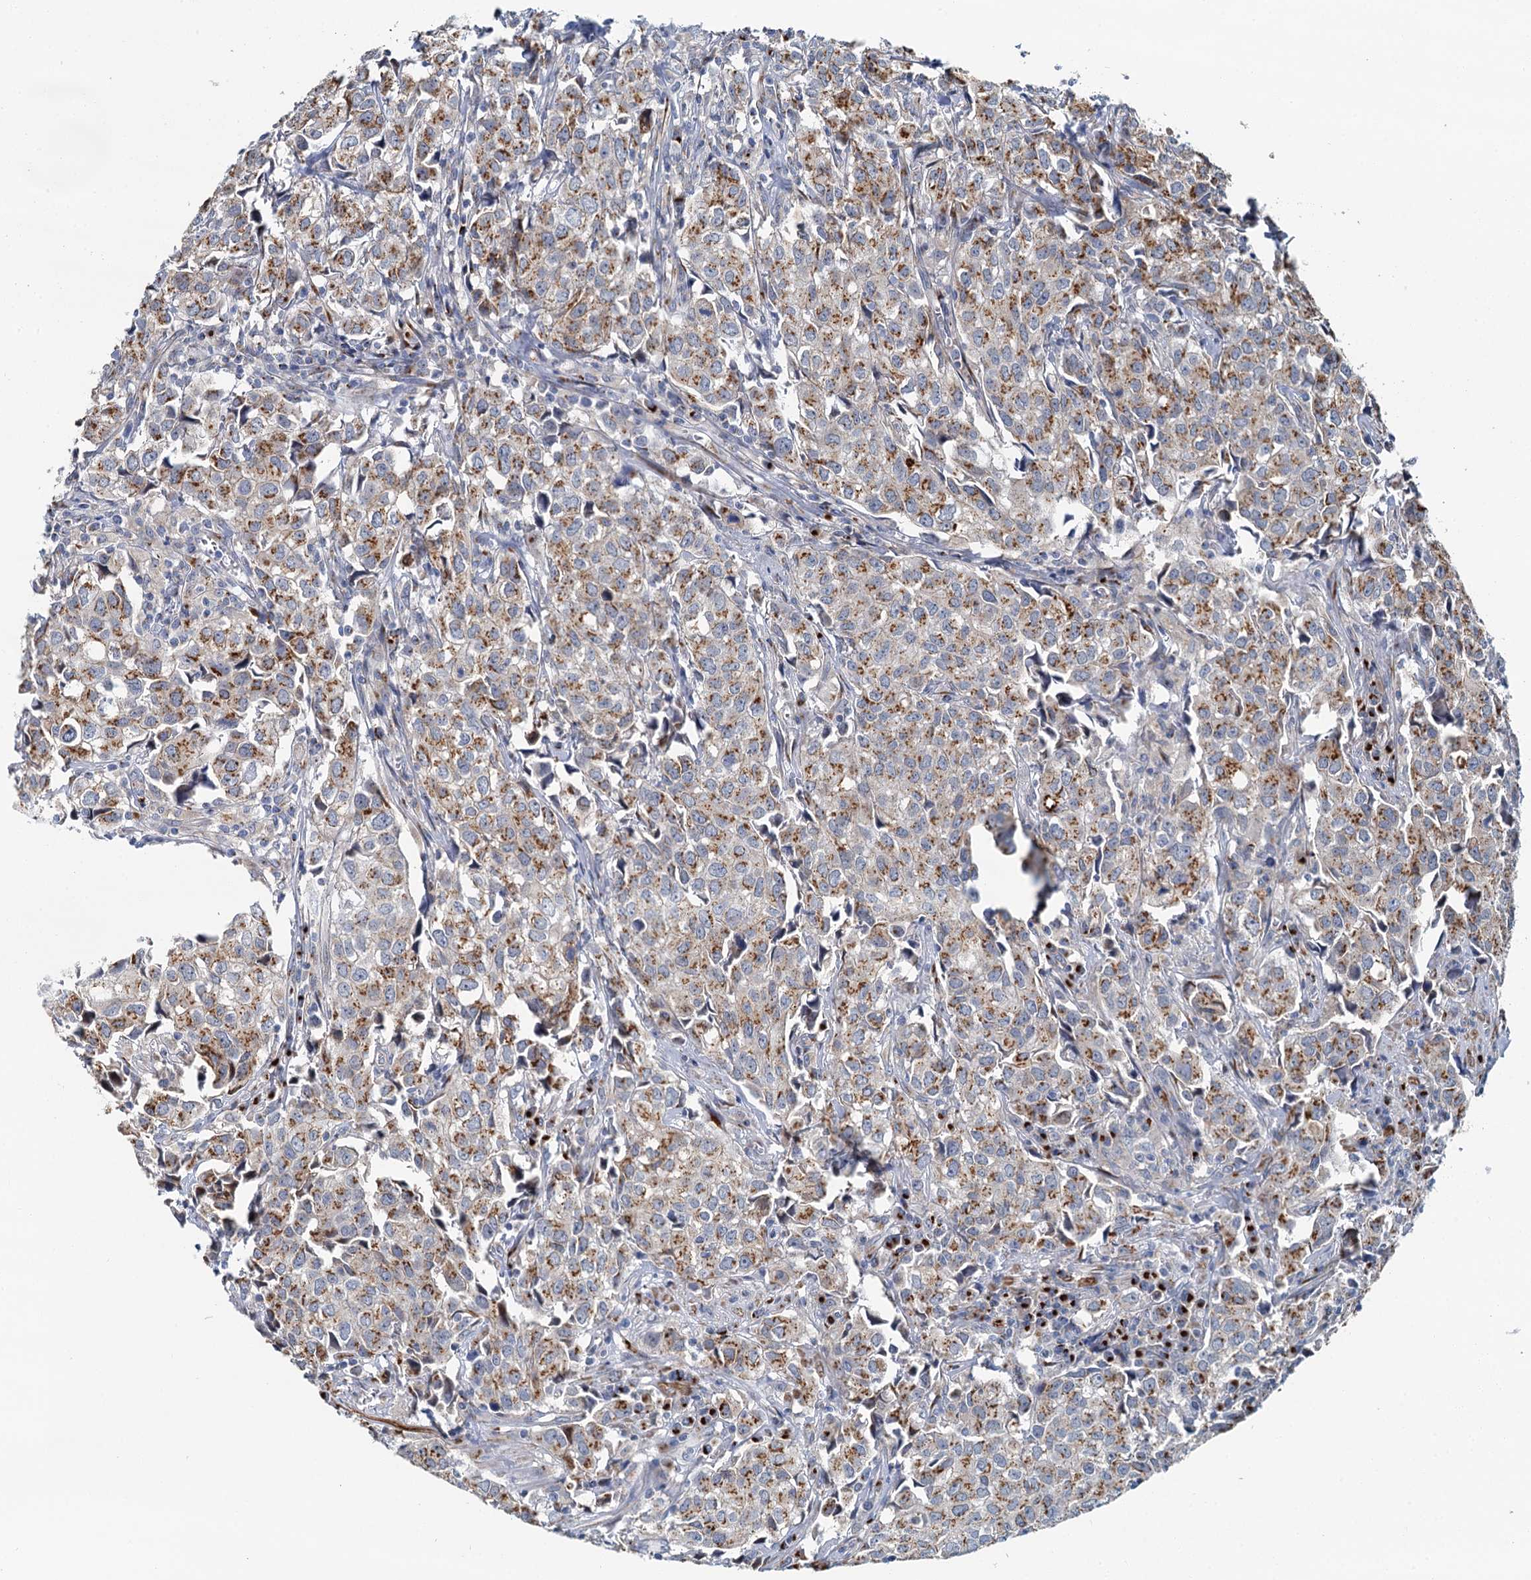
{"staining": {"intensity": "moderate", "quantity": "25%-75%", "location": "cytoplasmic/membranous"}, "tissue": "urothelial cancer", "cell_type": "Tumor cells", "image_type": "cancer", "snomed": [{"axis": "morphology", "description": "Urothelial carcinoma, High grade"}, {"axis": "topography", "description": "Urinary bladder"}], "caption": "Protein analysis of urothelial cancer tissue reveals moderate cytoplasmic/membranous staining in approximately 25%-75% of tumor cells. (DAB IHC with brightfield microscopy, high magnification).", "gene": "BET1L", "patient": {"sex": "female", "age": 75}}